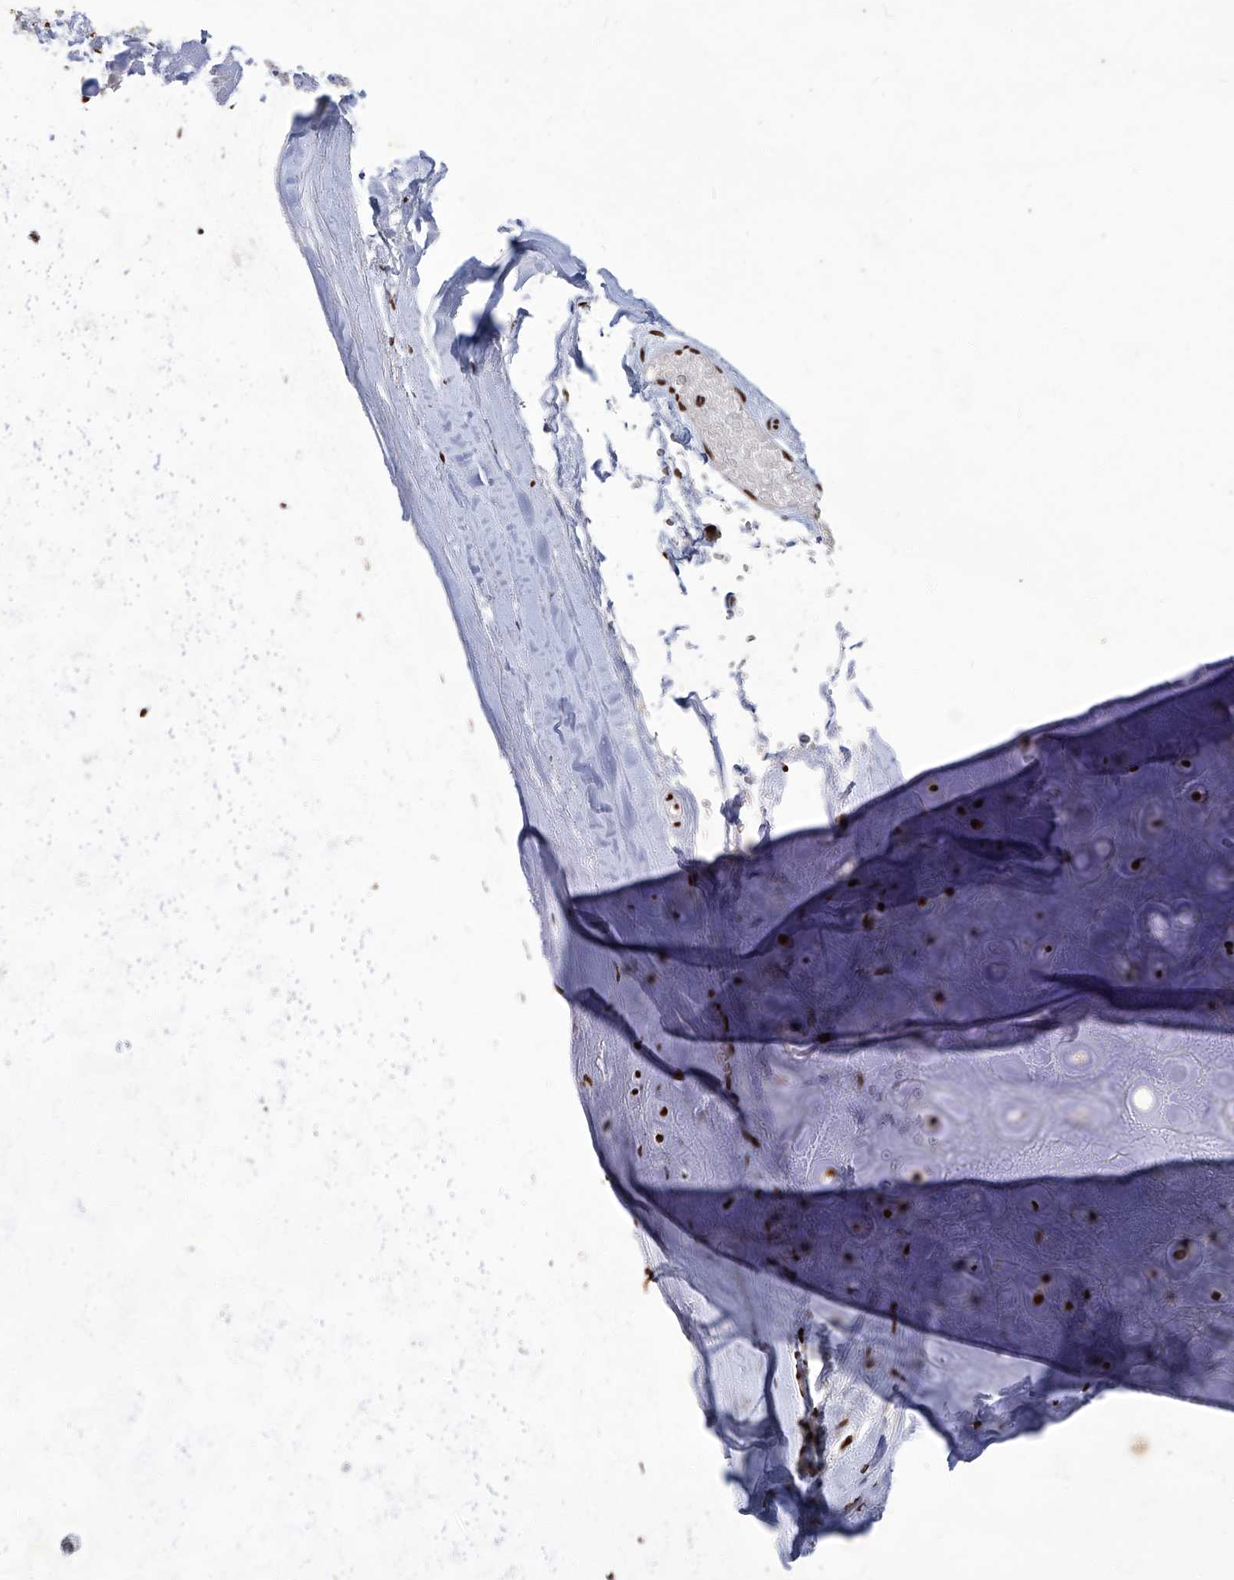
{"staining": {"intensity": "moderate", "quantity": ">75%", "location": "nuclear"}, "tissue": "adipose tissue", "cell_type": "Adipocytes", "image_type": "normal", "snomed": [{"axis": "morphology", "description": "Normal tissue, NOS"}, {"axis": "morphology", "description": "Basal cell carcinoma"}, {"axis": "topography", "description": "Skin"}], "caption": "Moderate nuclear staining is present in about >75% of adipocytes in benign adipose tissue.", "gene": "HBP1", "patient": {"sex": "female", "age": 89}}